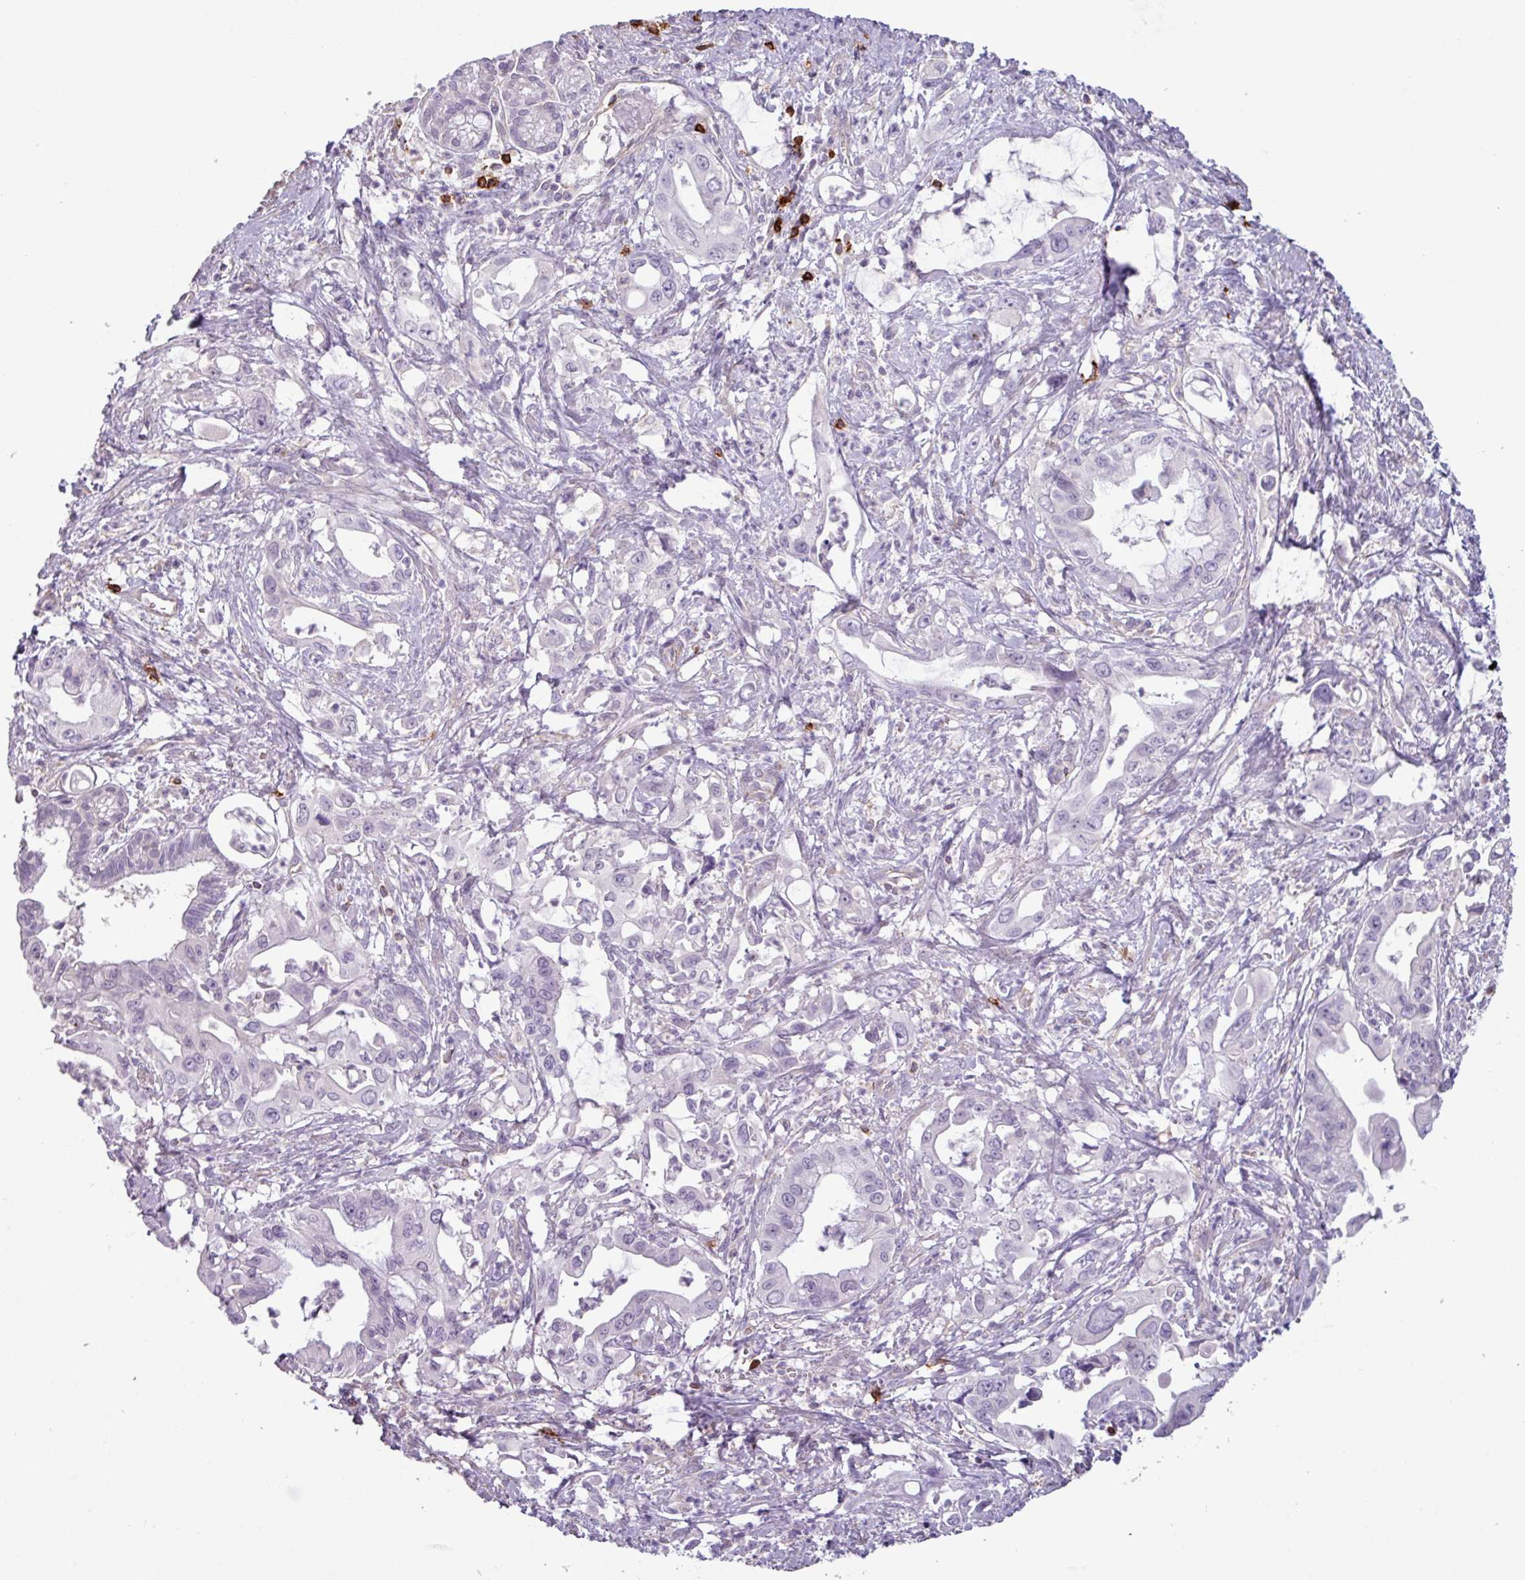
{"staining": {"intensity": "negative", "quantity": "none", "location": "none"}, "tissue": "pancreatic cancer", "cell_type": "Tumor cells", "image_type": "cancer", "snomed": [{"axis": "morphology", "description": "Adenocarcinoma, NOS"}, {"axis": "topography", "description": "Pancreas"}], "caption": "A high-resolution image shows IHC staining of pancreatic cancer (adenocarcinoma), which exhibits no significant positivity in tumor cells.", "gene": "CD8A", "patient": {"sex": "male", "age": 61}}